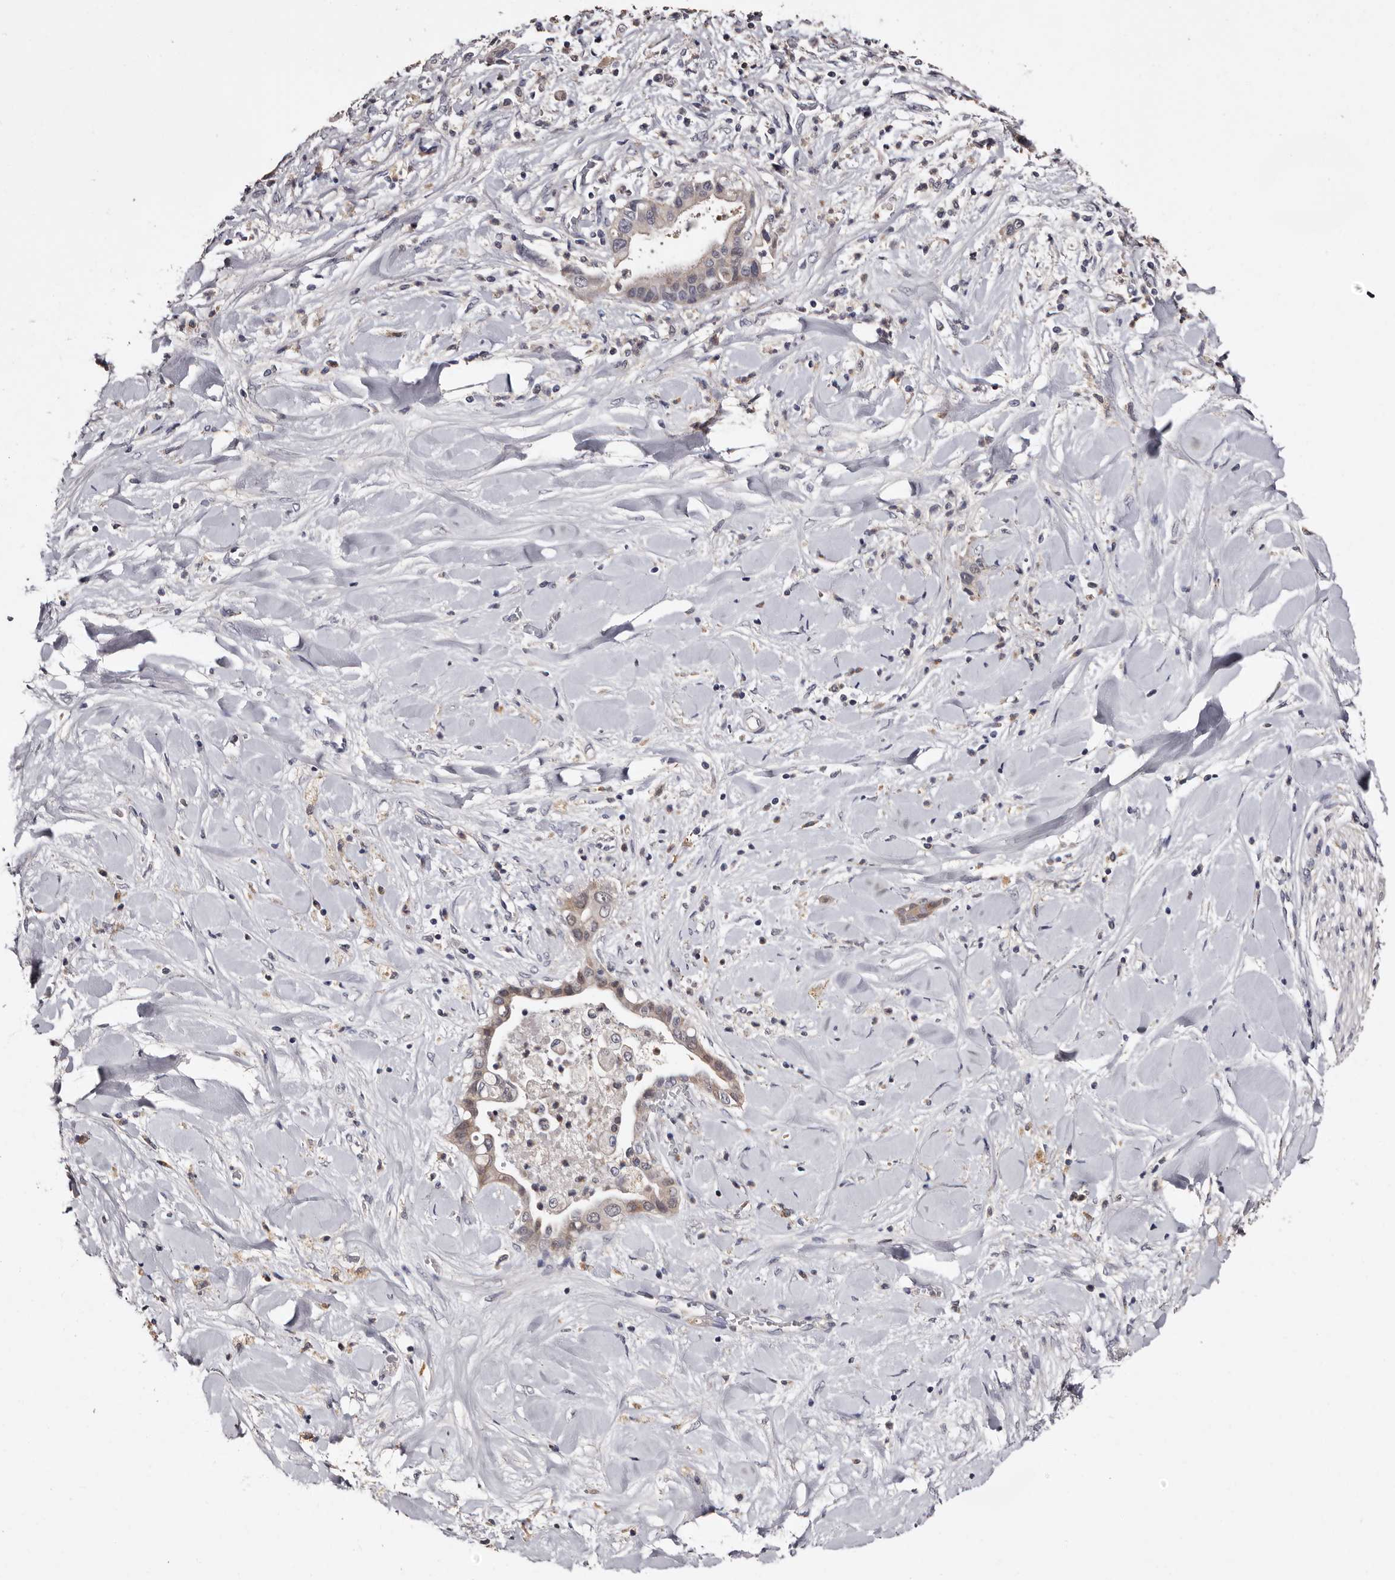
{"staining": {"intensity": "weak", "quantity": ">75%", "location": "cytoplasmic/membranous"}, "tissue": "liver cancer", "cell_type": "Tumor cells", "image_type": "cancer", "snomed": [{"axis": "morphology", "description": "Cholangiocarcinoma"}, {"axis": "topography", "description": "Liver"}], "caption": "The image demonstrates a brown stain indicating the presence of a protein in the cytoplasmic/membranous of tumor cells in cholangiocarcinoma (liver).", "gene": "DNPH1", "patient": {"sex": "female", "age": 54}}